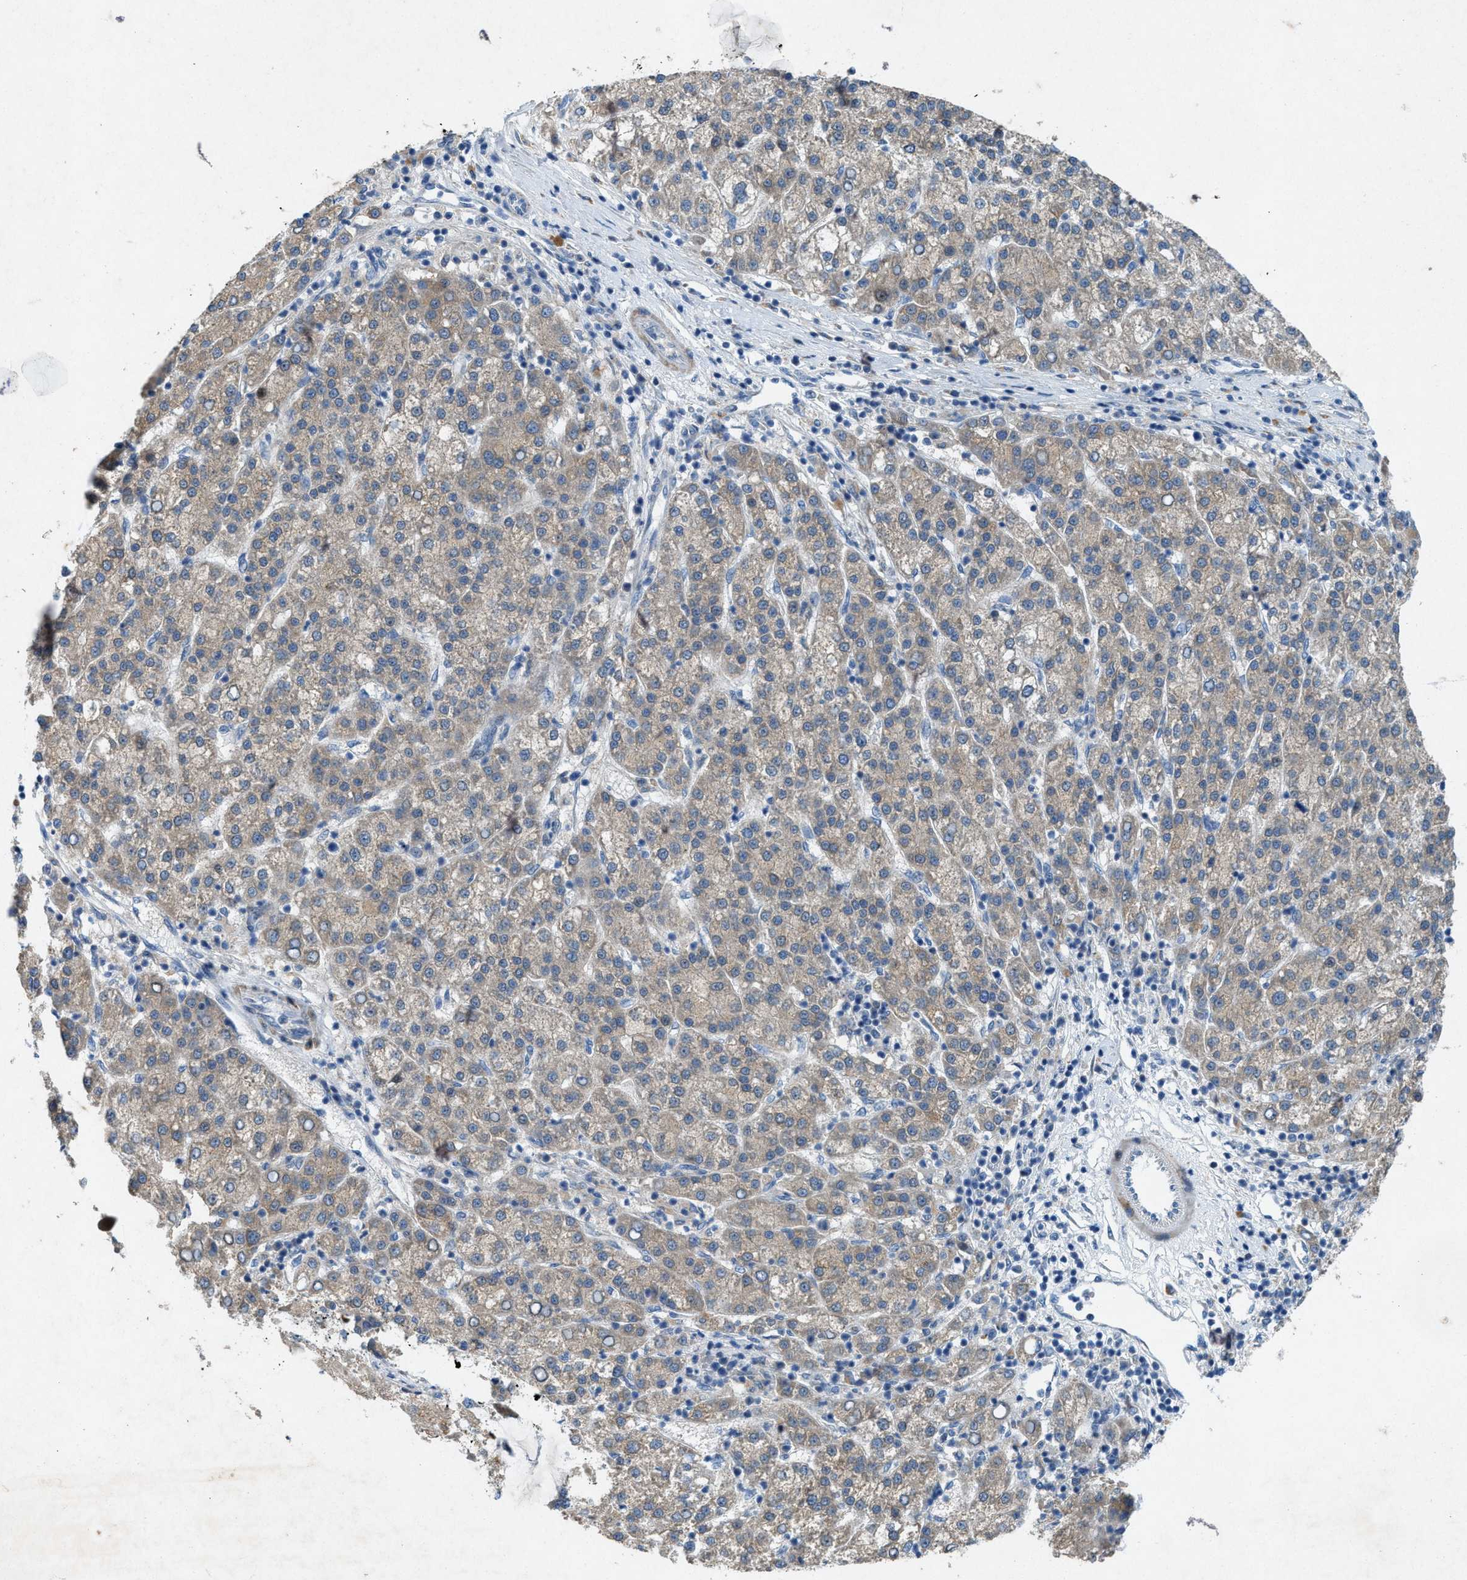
{"staining": {"intensity": "weak", "quantity": "<25%", "location": "cytoplasmic/membranous"}, "tissue": "liver cancer", "cell_type": "Tumor cells", "image_type": "cancer", "snomed": [{"axis": "morphology", "description": "Carcinoma, Hepatocellular, NOS"}, {"axis": "topography", "description": "Liver"}], "caption": "Protein analysis of liver cancer (hepatocellular carcinoma) exhibits no significant expression in tumor cells.", "gene": "URGCP", "patient": {"sex": "female", "age": 58}}